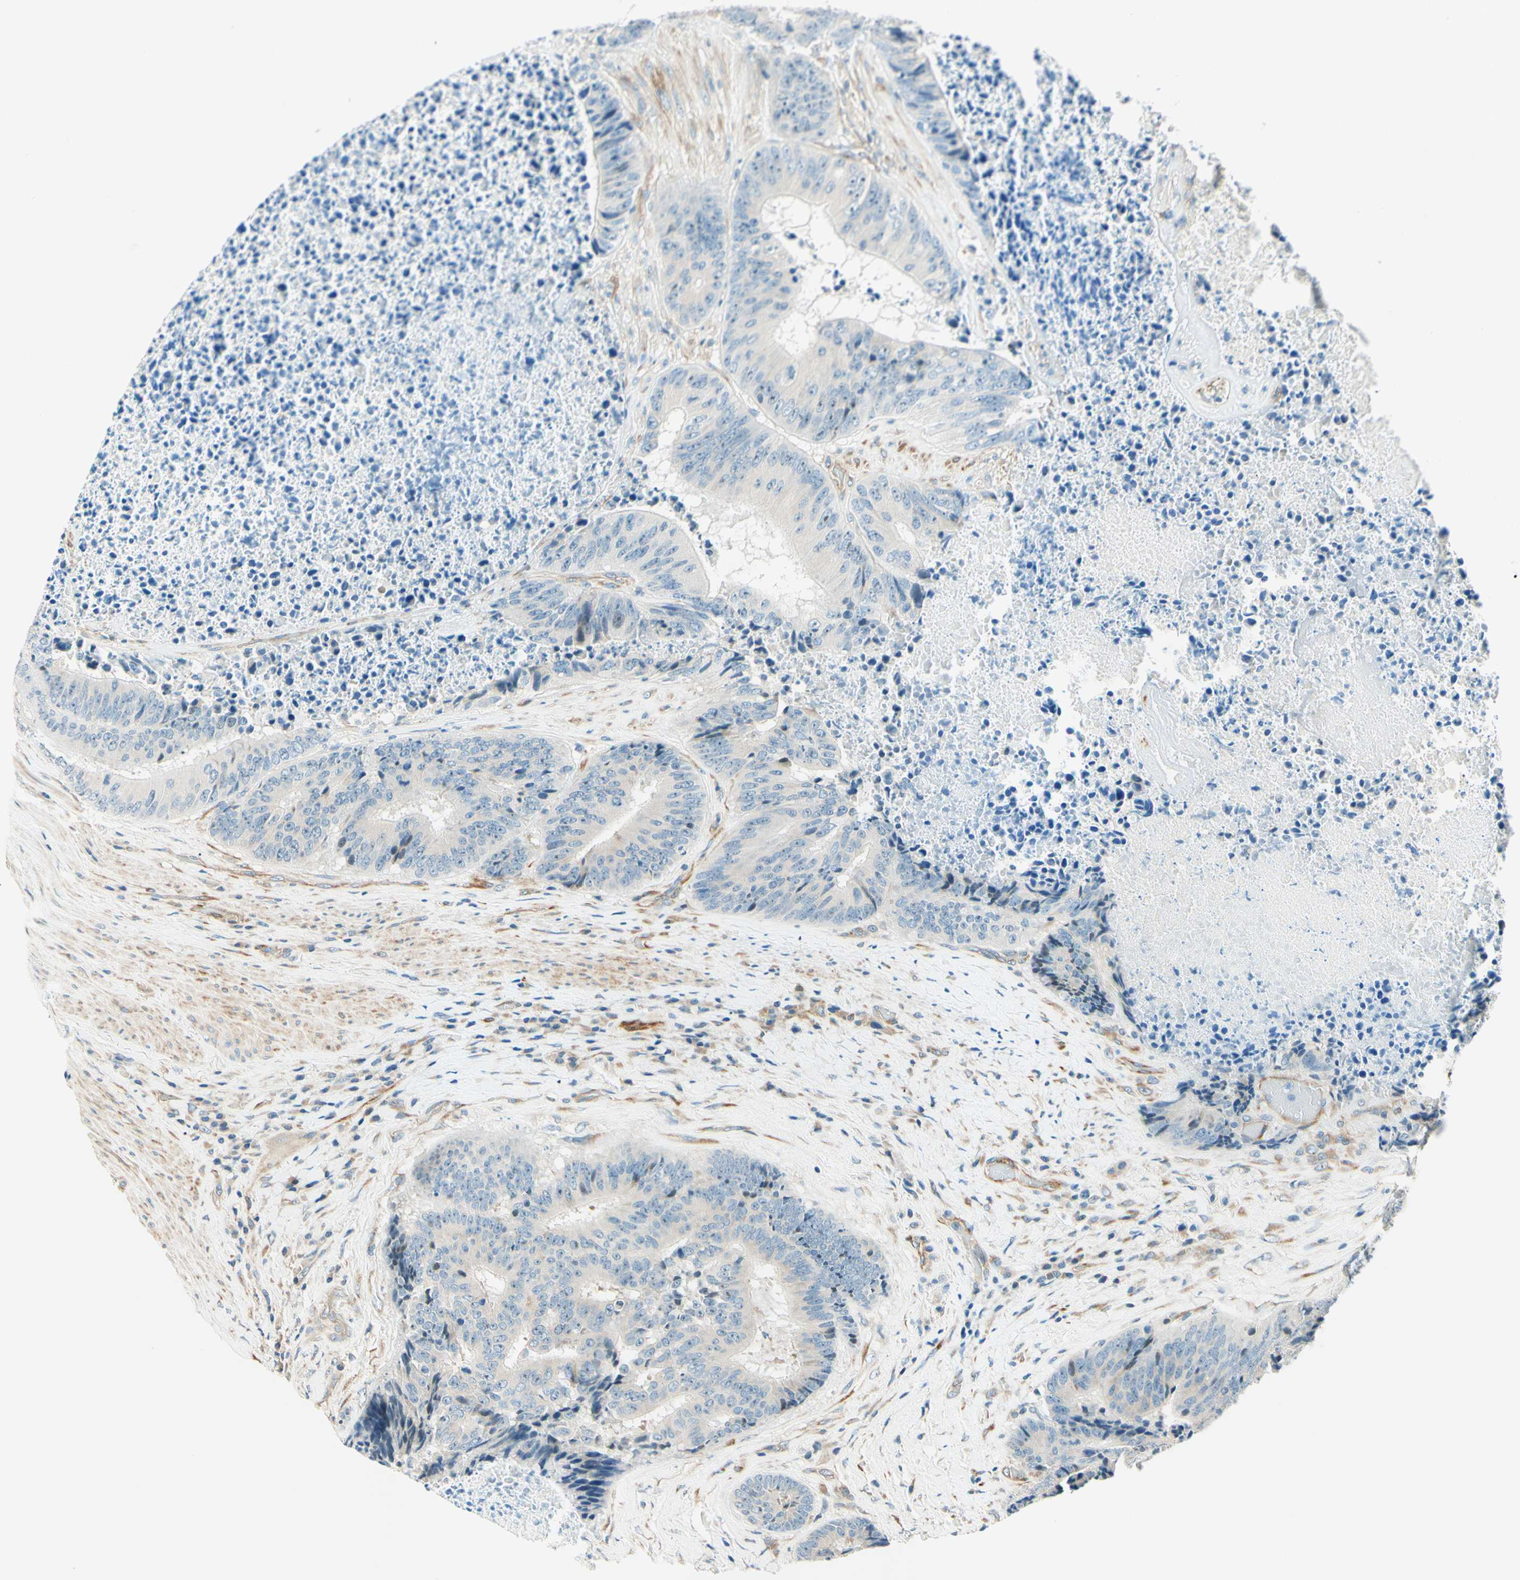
{"staining": {"intensity": "negative", "quantity": "none", "location": "none"}, "tissue": "colorectal cancer", "cell_type": "Tumor cells", "image_type": "cancer", "snomed": [{"axis": "morphology", "description": "Adenocarcinoma, NOS"}, {"axis": "topography", "description": "Rectum"}], "caption": "Adenocarcinoma (colorectal) stained for a protein using immunohistochemistry demonstrates no positivity tumor cells.", "gene": "TAOK2", "patient": {"sex": "male", "age": 72}}